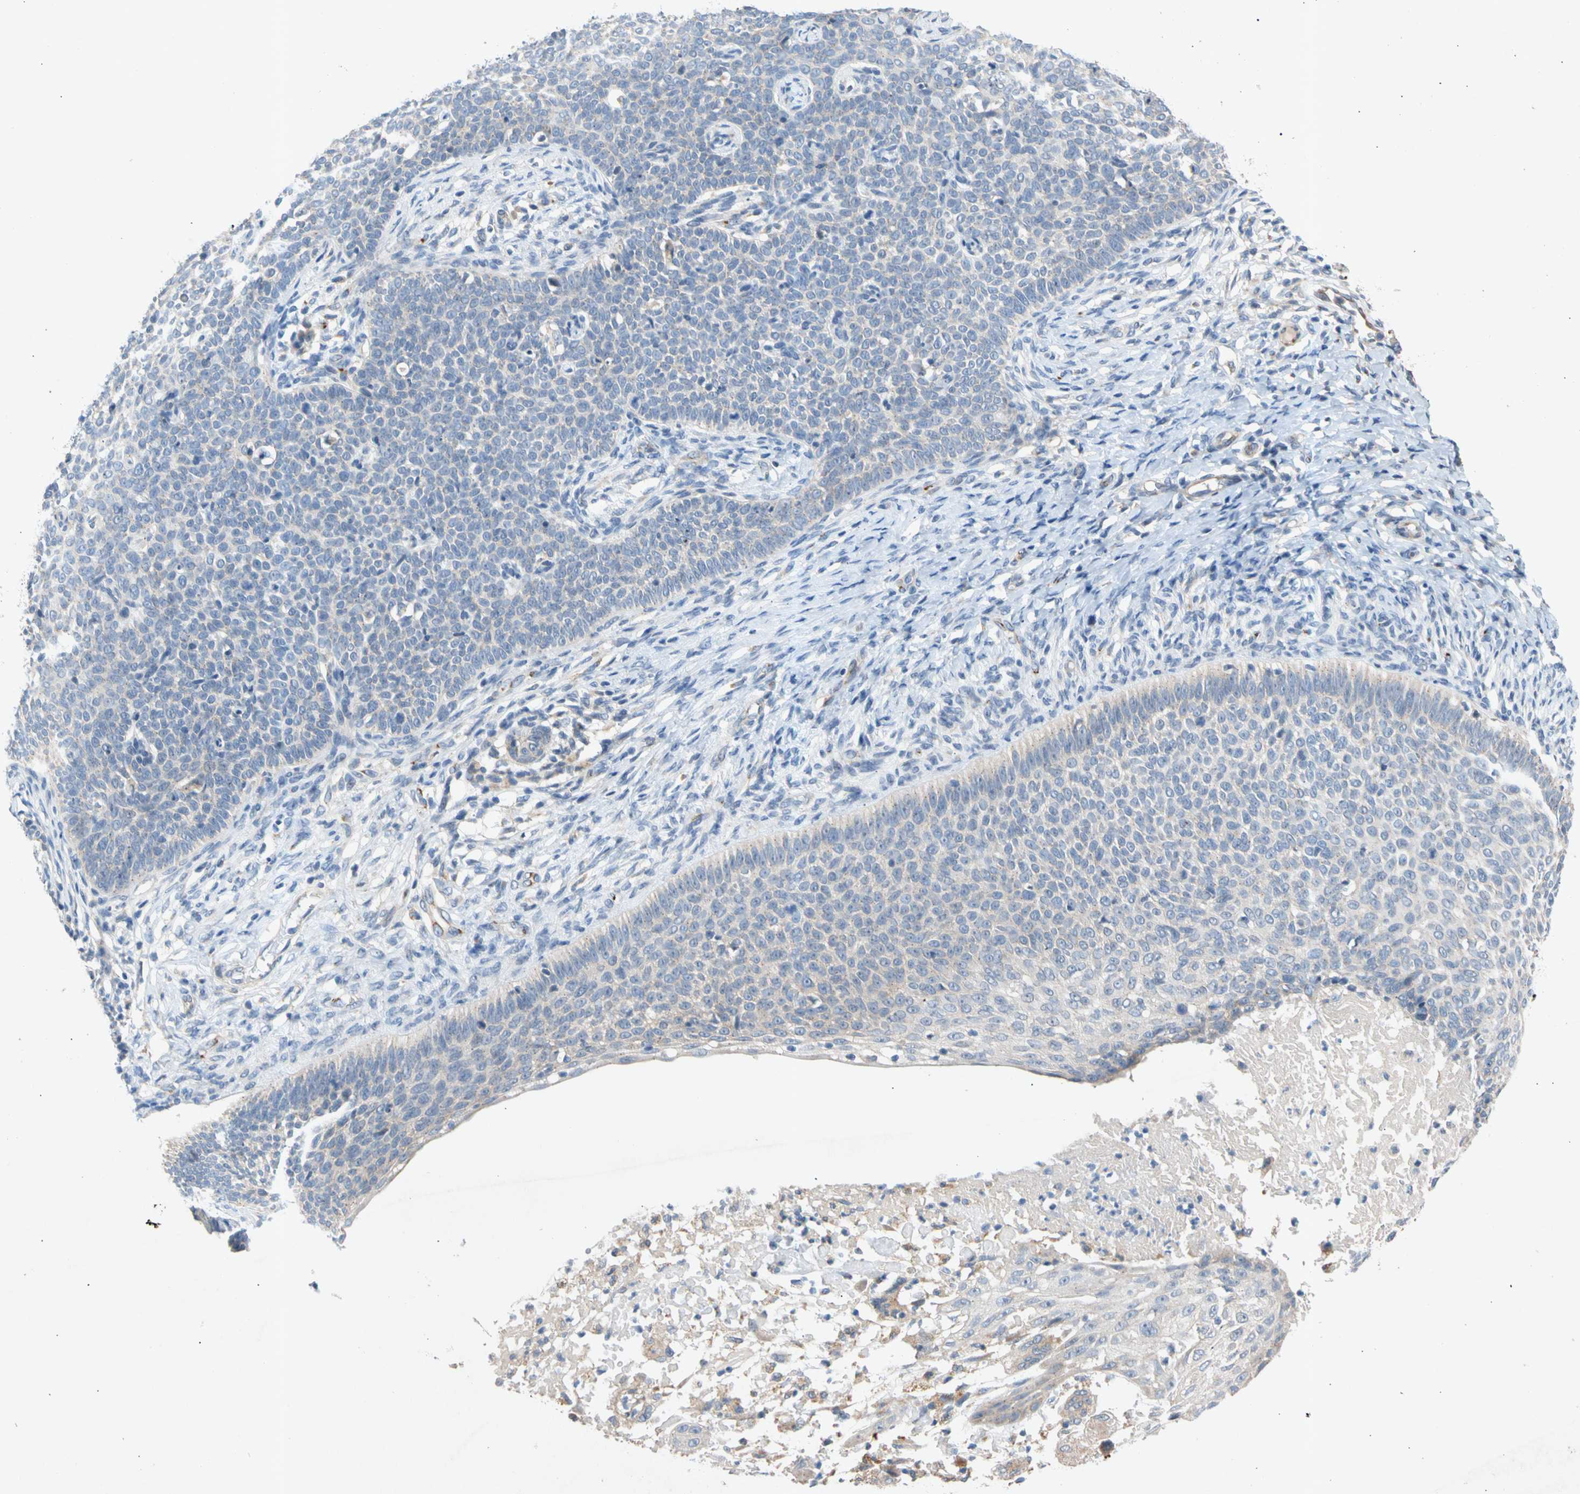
{"staining": {"intensity": "negative", "quantity": "none", "location": "none"}, "tissue": "skin cancer", "cell_type": "Tumor cells", "image_type": "cancer", "snomed": [{"axis": "morphology", "description": "Normal tissue, NOS"}, {"axis": "morphology", "description": "Basal cell carcinoma"}, {"axis": "topography", "description": "Skin"}], "caption": "Tumor cells show no significant expression in skin cancer.", "gene": "GASK1B", "patient": {"sex": "male", "age": 87}}